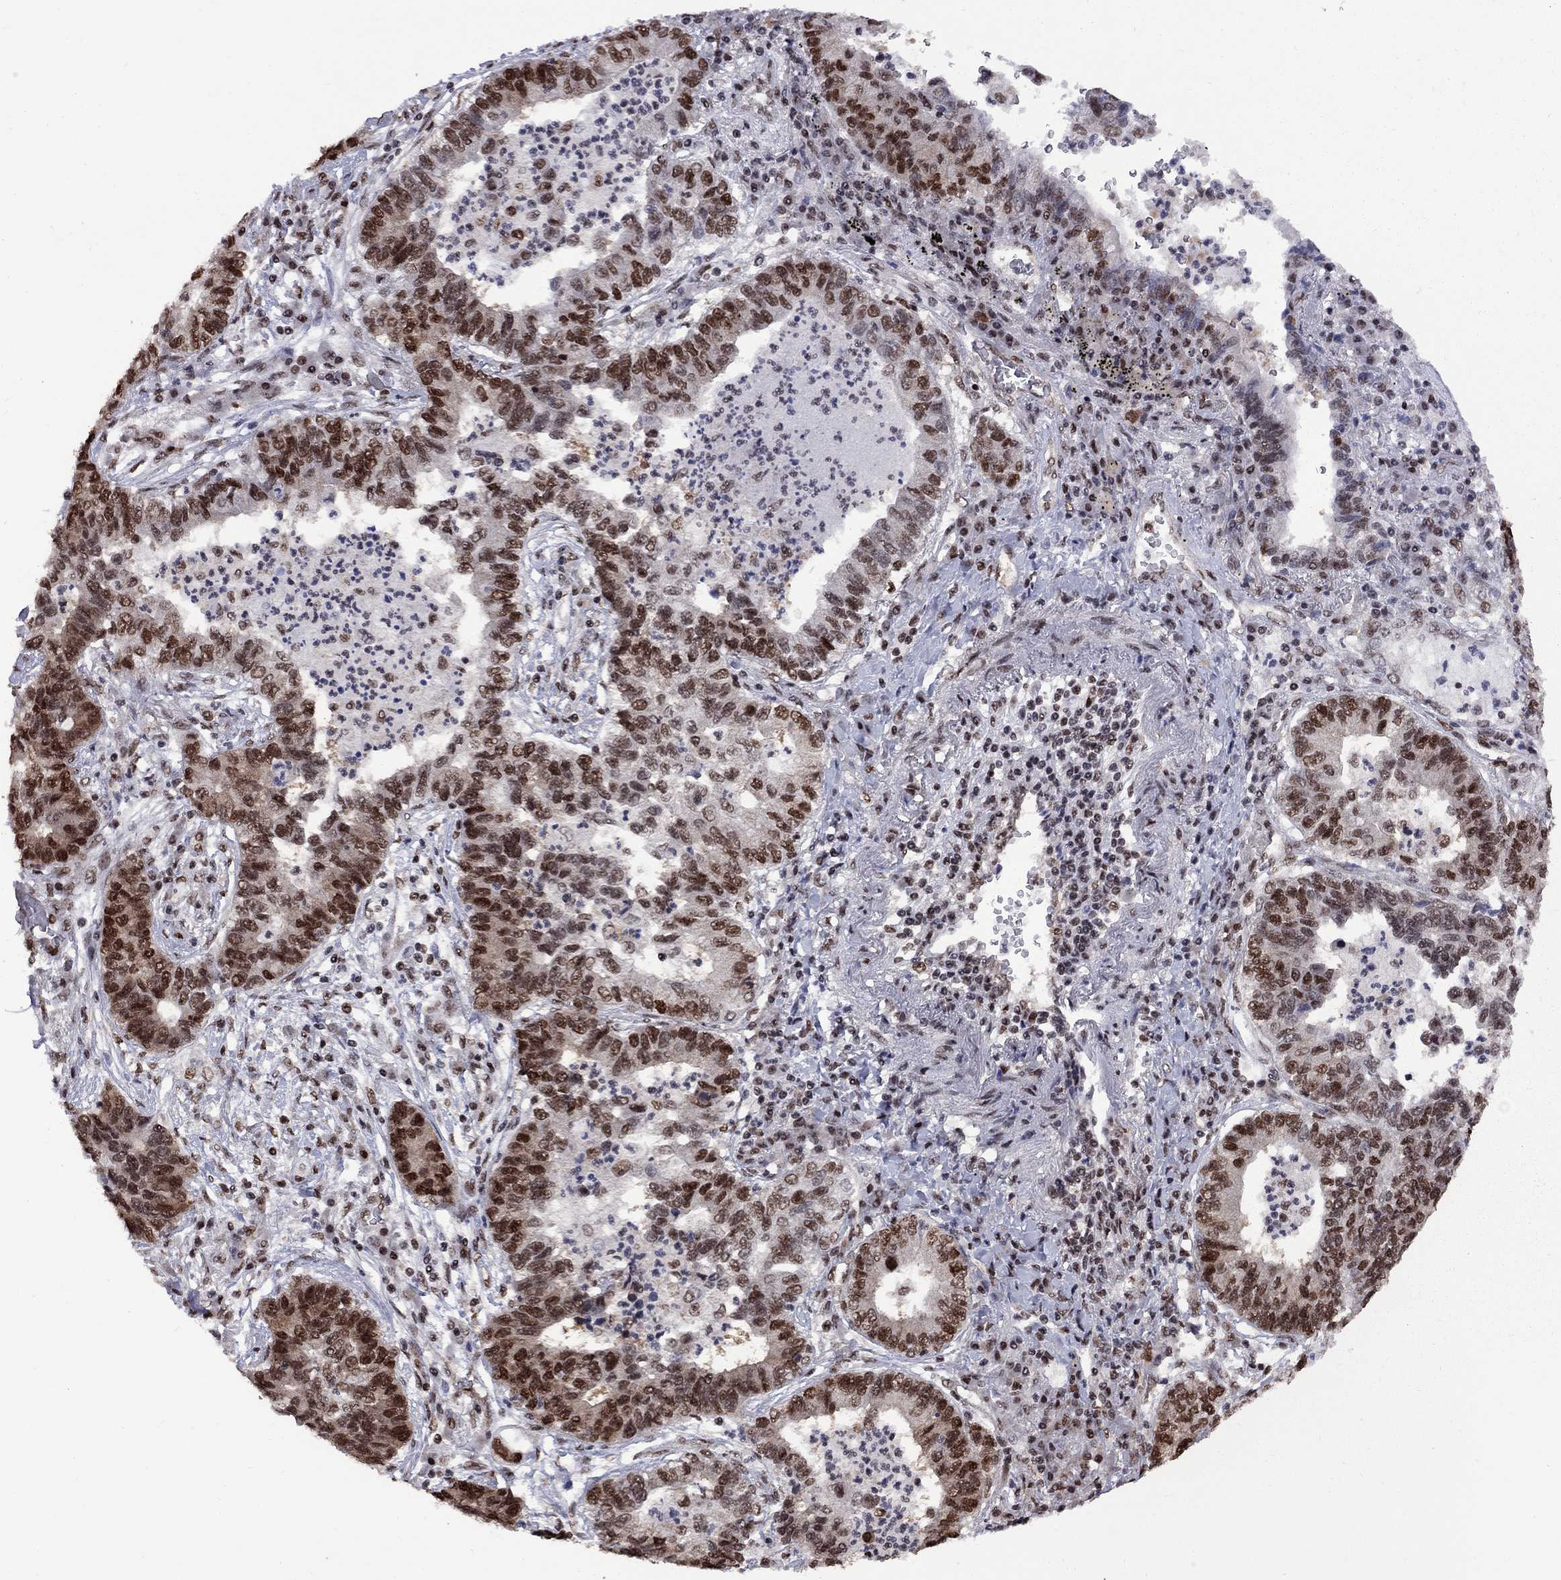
{"staining": {"intensity": "strong", "quantity": ">75%", "location": "nuclear"}, "tissue": "lung cancer", "cell_type": "Tumor cells", "image_type": "cancer", "snomed": [{"axis": "morphology", "description": "Adenocarcinoma, NOS"}, {"axis": "topography", "description": "Lung"}], "caption": "Adenocarcinoma (lung) stained for a protein demonstrates strong nuclear positivity in tumor cells.", "gene": "MED25", "patient": {"sex": "female", "age": 57}}